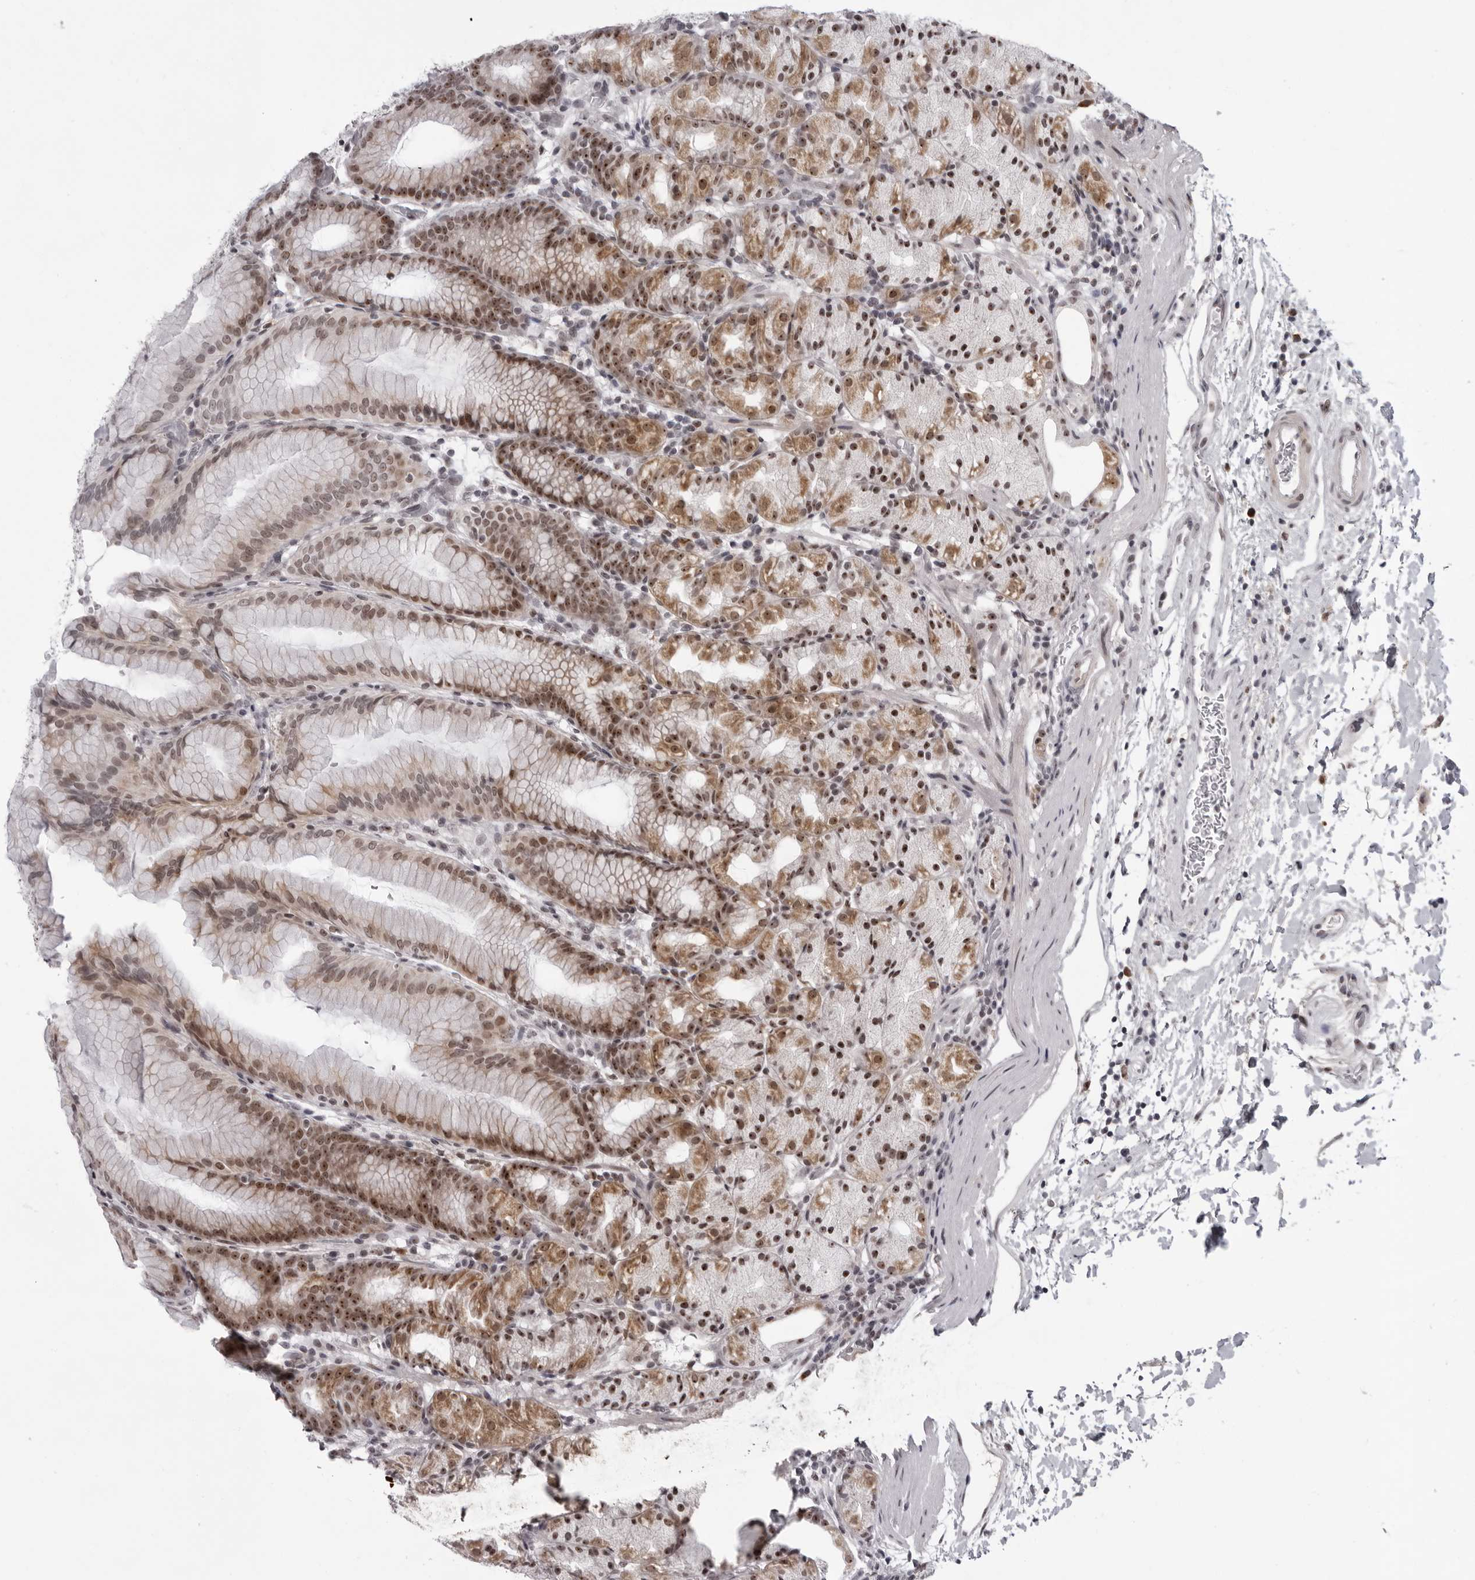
{"staining": {"intensity": "strong", "quantity": ">75%", "location": "cytoplasmic/membranous,nuclear"}, "tissue": "stomach", "cell_type": "Glandular cells", "image_type": "normal", "snomed": [{"axis": "morphology", "description": "Normal tissue, NOS"}, {"axis": "topography", "description": "Stomach, upper"}], "caption": "Protein expression analysis of benign human stomach reveals strong cytoplasmic/membranous,nuclear expression in about >75% of glandular cells.", "gene": "EXOSC10", "patient": {"sex": "male", "age": 48}}